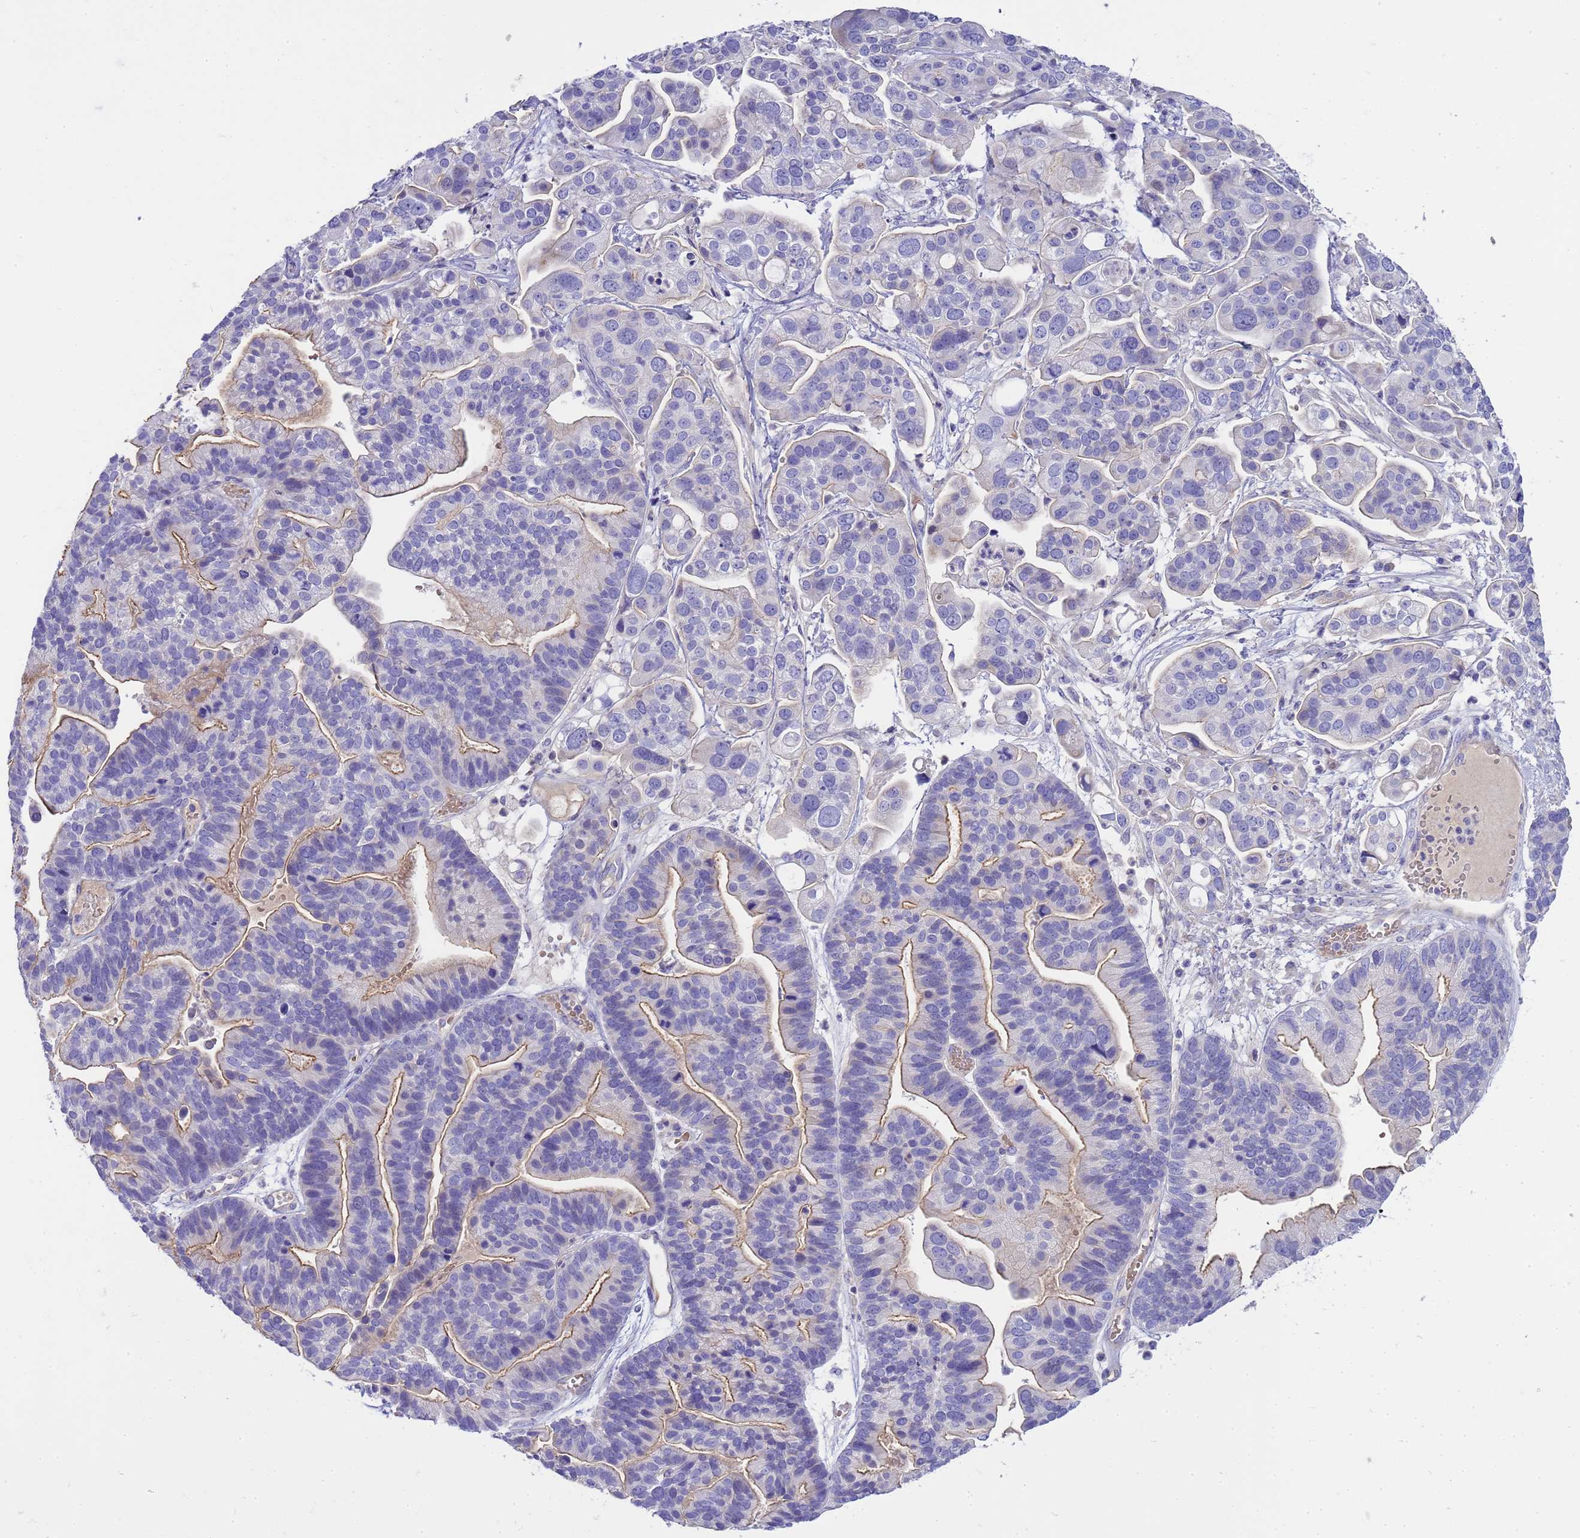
{"staining": {"intensity": "moderate", "quantity": "<25%", "location": "cytoplasmic/membranous"}, "tissue": "ovarian cancer", "cell_type": "Tumor cells", "image_type": "cancer", "snomed": [{"axis": "morphology", "description": "Cystadenocarcinoma, serous, NOS"}, {"axis": "topography", "description": "Ovary"}], "caption": "Moderate cytoplasmic/membranous staining is seen in about <25% of tumor cells in serous cystadenocarcinoma (ovarian).", "gene": "RIPPLY2", "patient": {"sex": "female", "age": 56}}